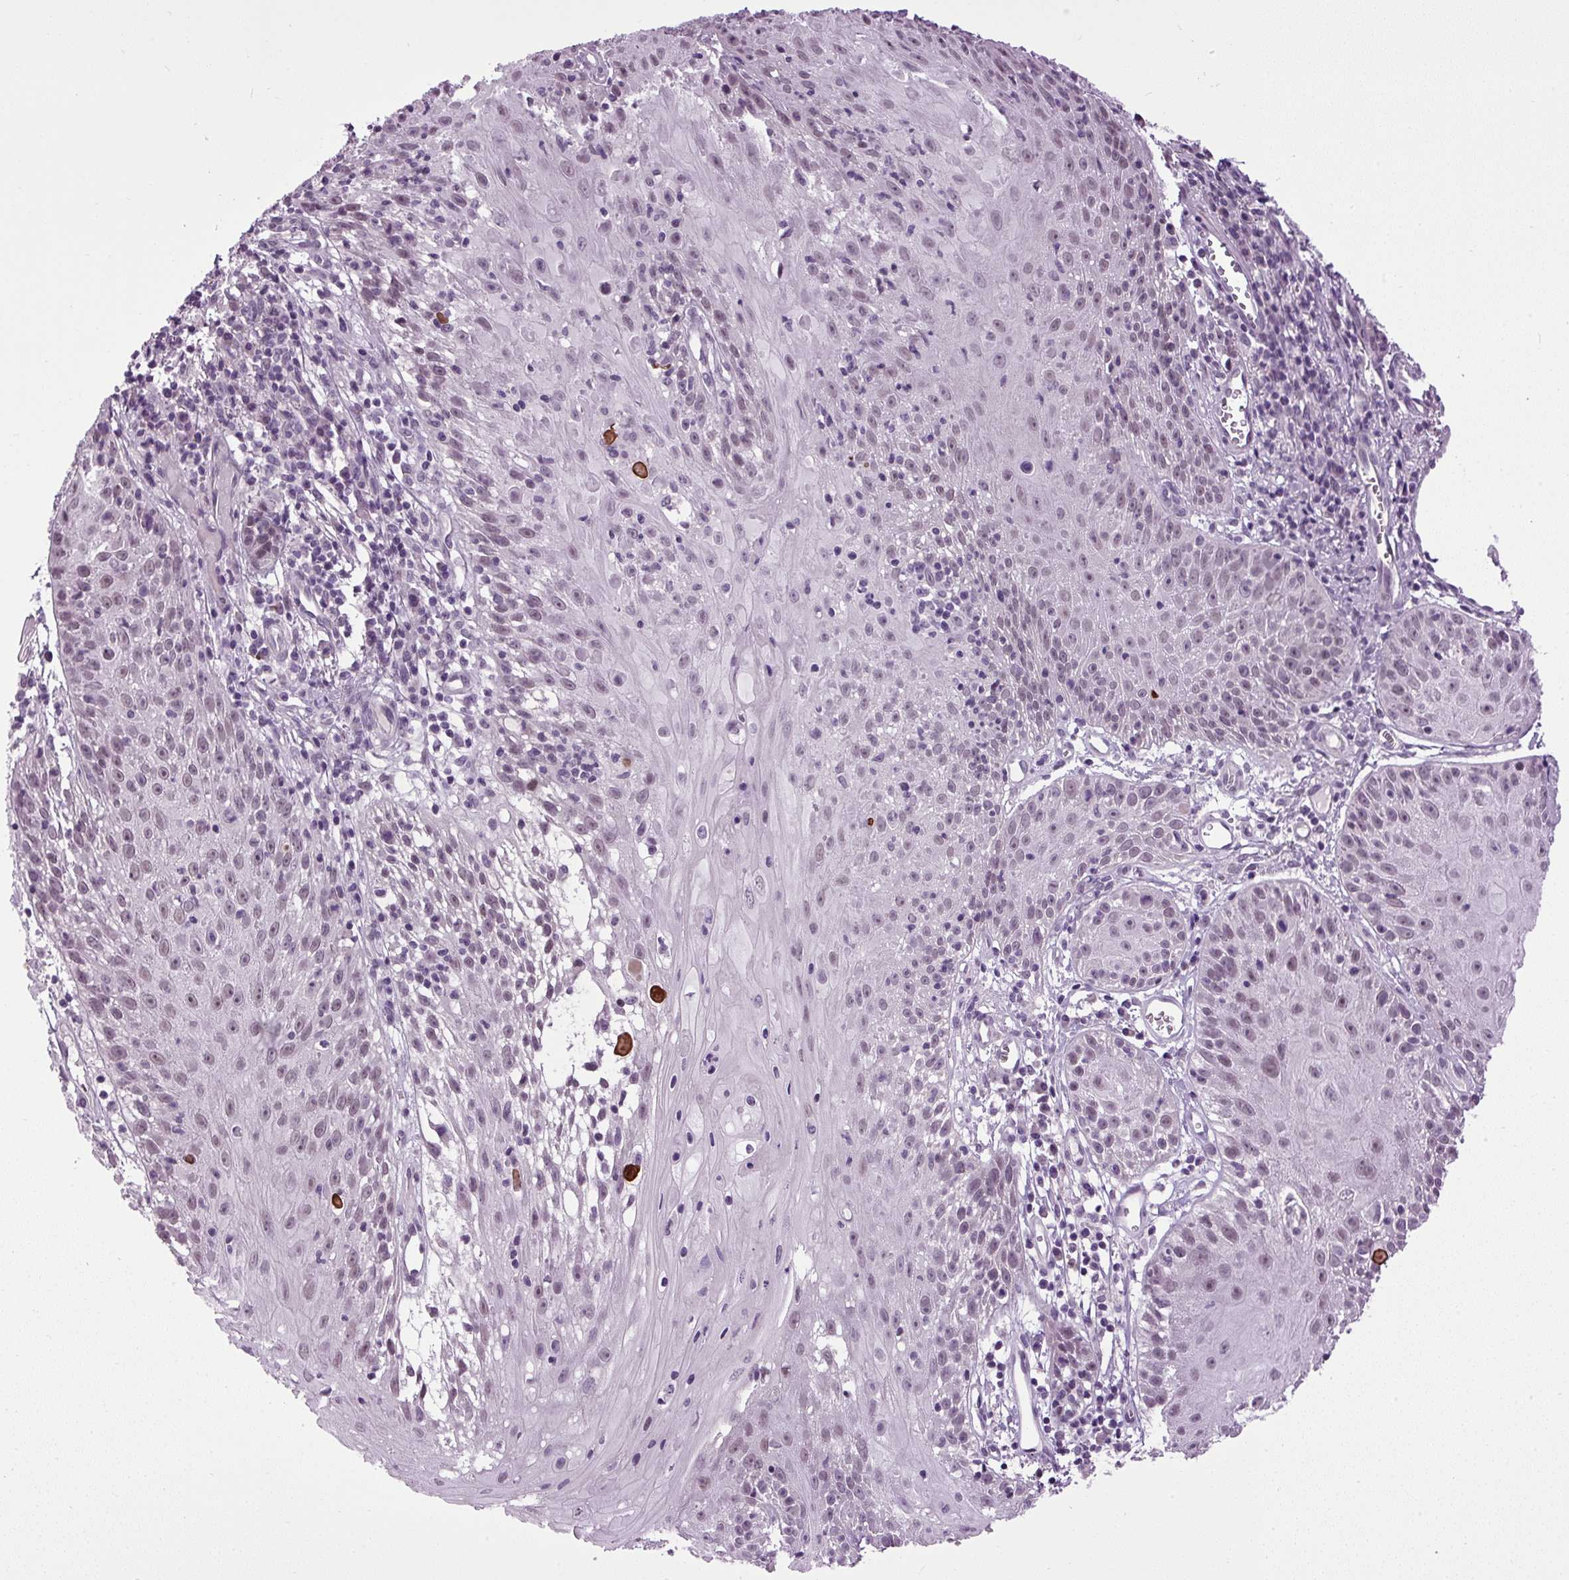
{"staining": {"intensity": "weak", "quantity": "25%-75%", "location": "nuclear"}, "tissue": "skin cancer", "cell_type": "Tumor cells", "image_type": "cancer", "snomed": [{"axis": "morphology", "description": "Squamous cell carcinoma, NOS"}, {"axis": "topography", "description": "Skin"}, {"axis": "topography", "description": "Vulva"}], "caption": "Immunohistochemical staining of squamous cell carcinoma (skin) demonstrates low levels of weak nuclear staining in approximately 25%-75% of tumor cells. (DAB IHC, brown staining for protein, blue staining for nuclei).", "gene": "A1CF", "patient": {"sex": "female", "age": 76}}